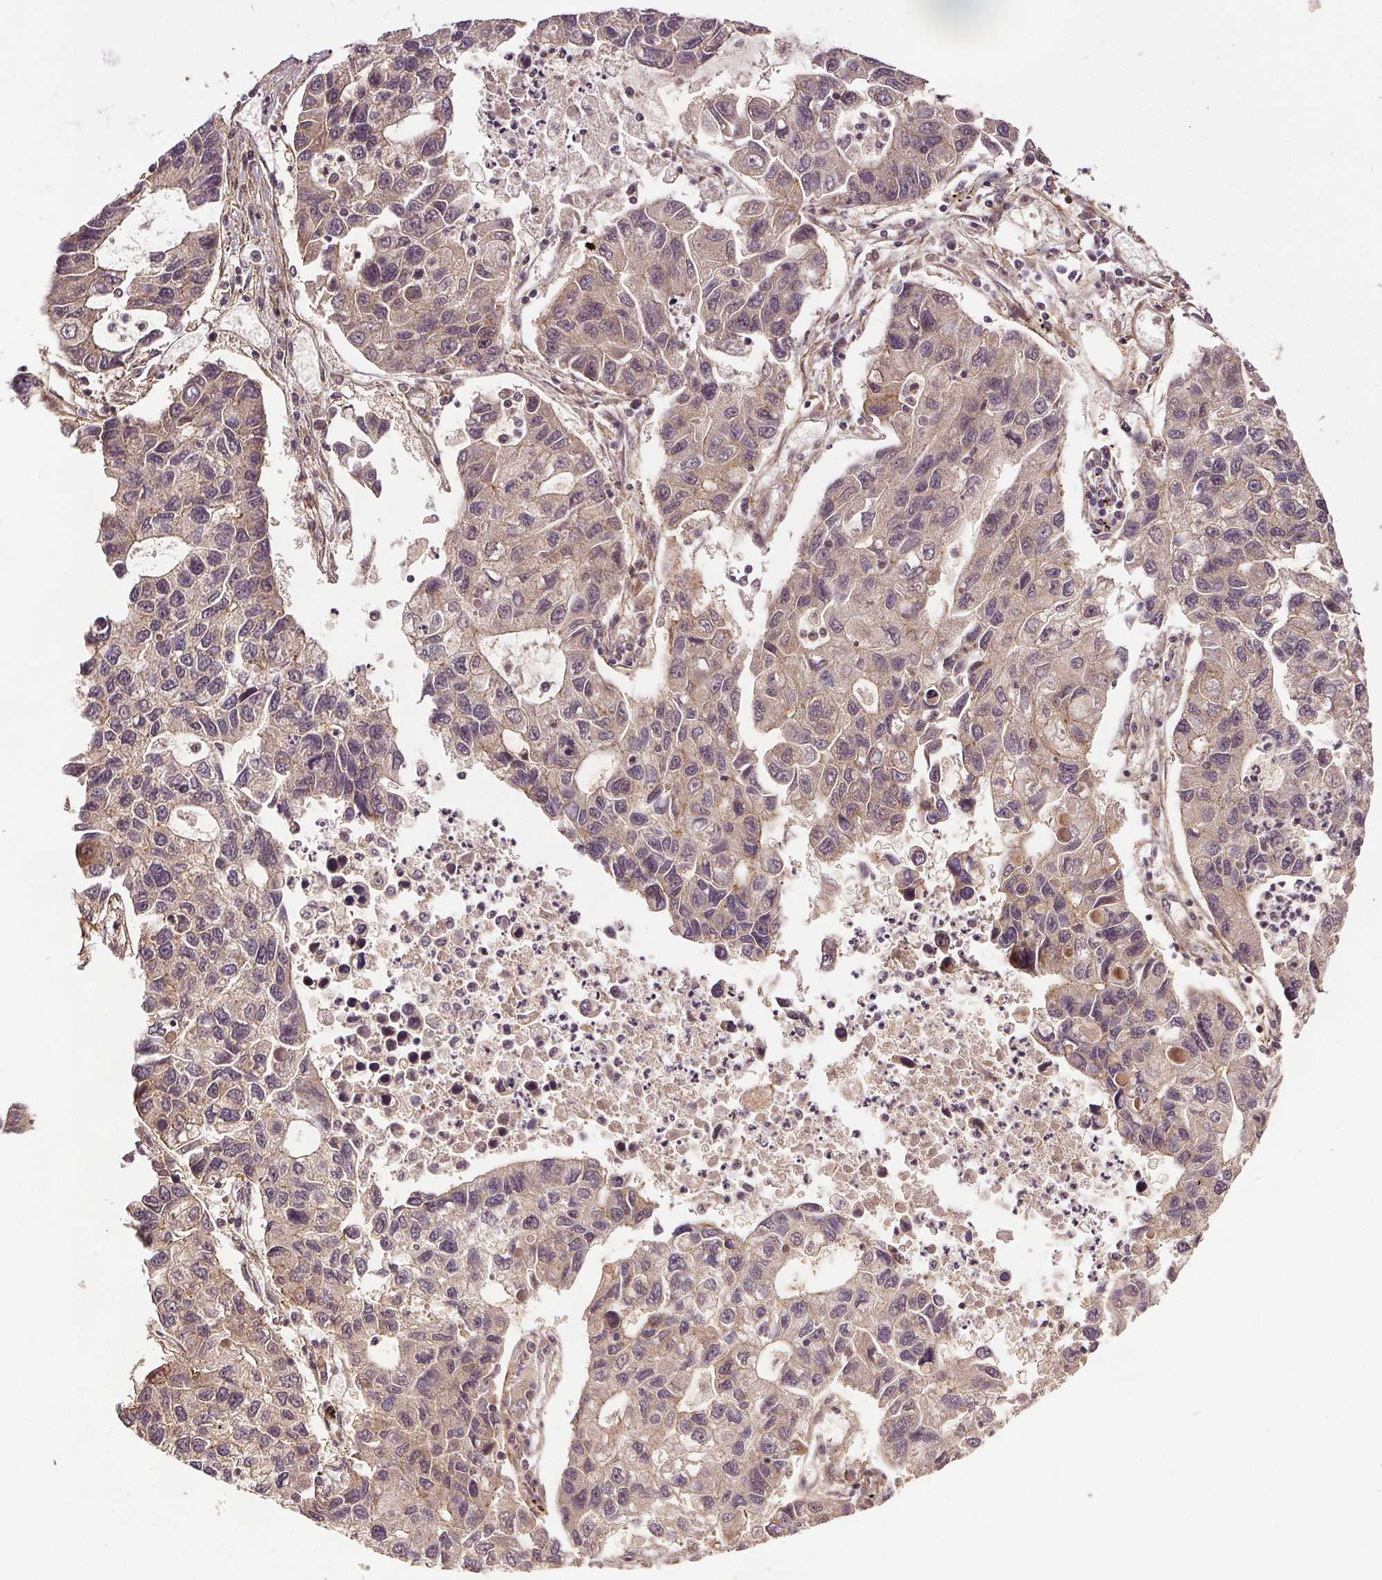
{"staining": {"intensity": "negative", "quantity": "none", "location": "none"}, "tissue": "lung cancer", "cell_type": "Tumor cells", "image_type": "cancer", "snomed": [{"axis": "morphology", "description": "Adenocarcinoma, NOS"}, {"axis": "topography", "description": "Bronchus"}, {"axis": "topography", "description": "Lung"}], "caption": "This is an IHC histopathology image of lung adenocarcinoma. There is no staining in tumor cells.", "gene": "EPHB3", "patient": {"sex": "female", "age": 51}}